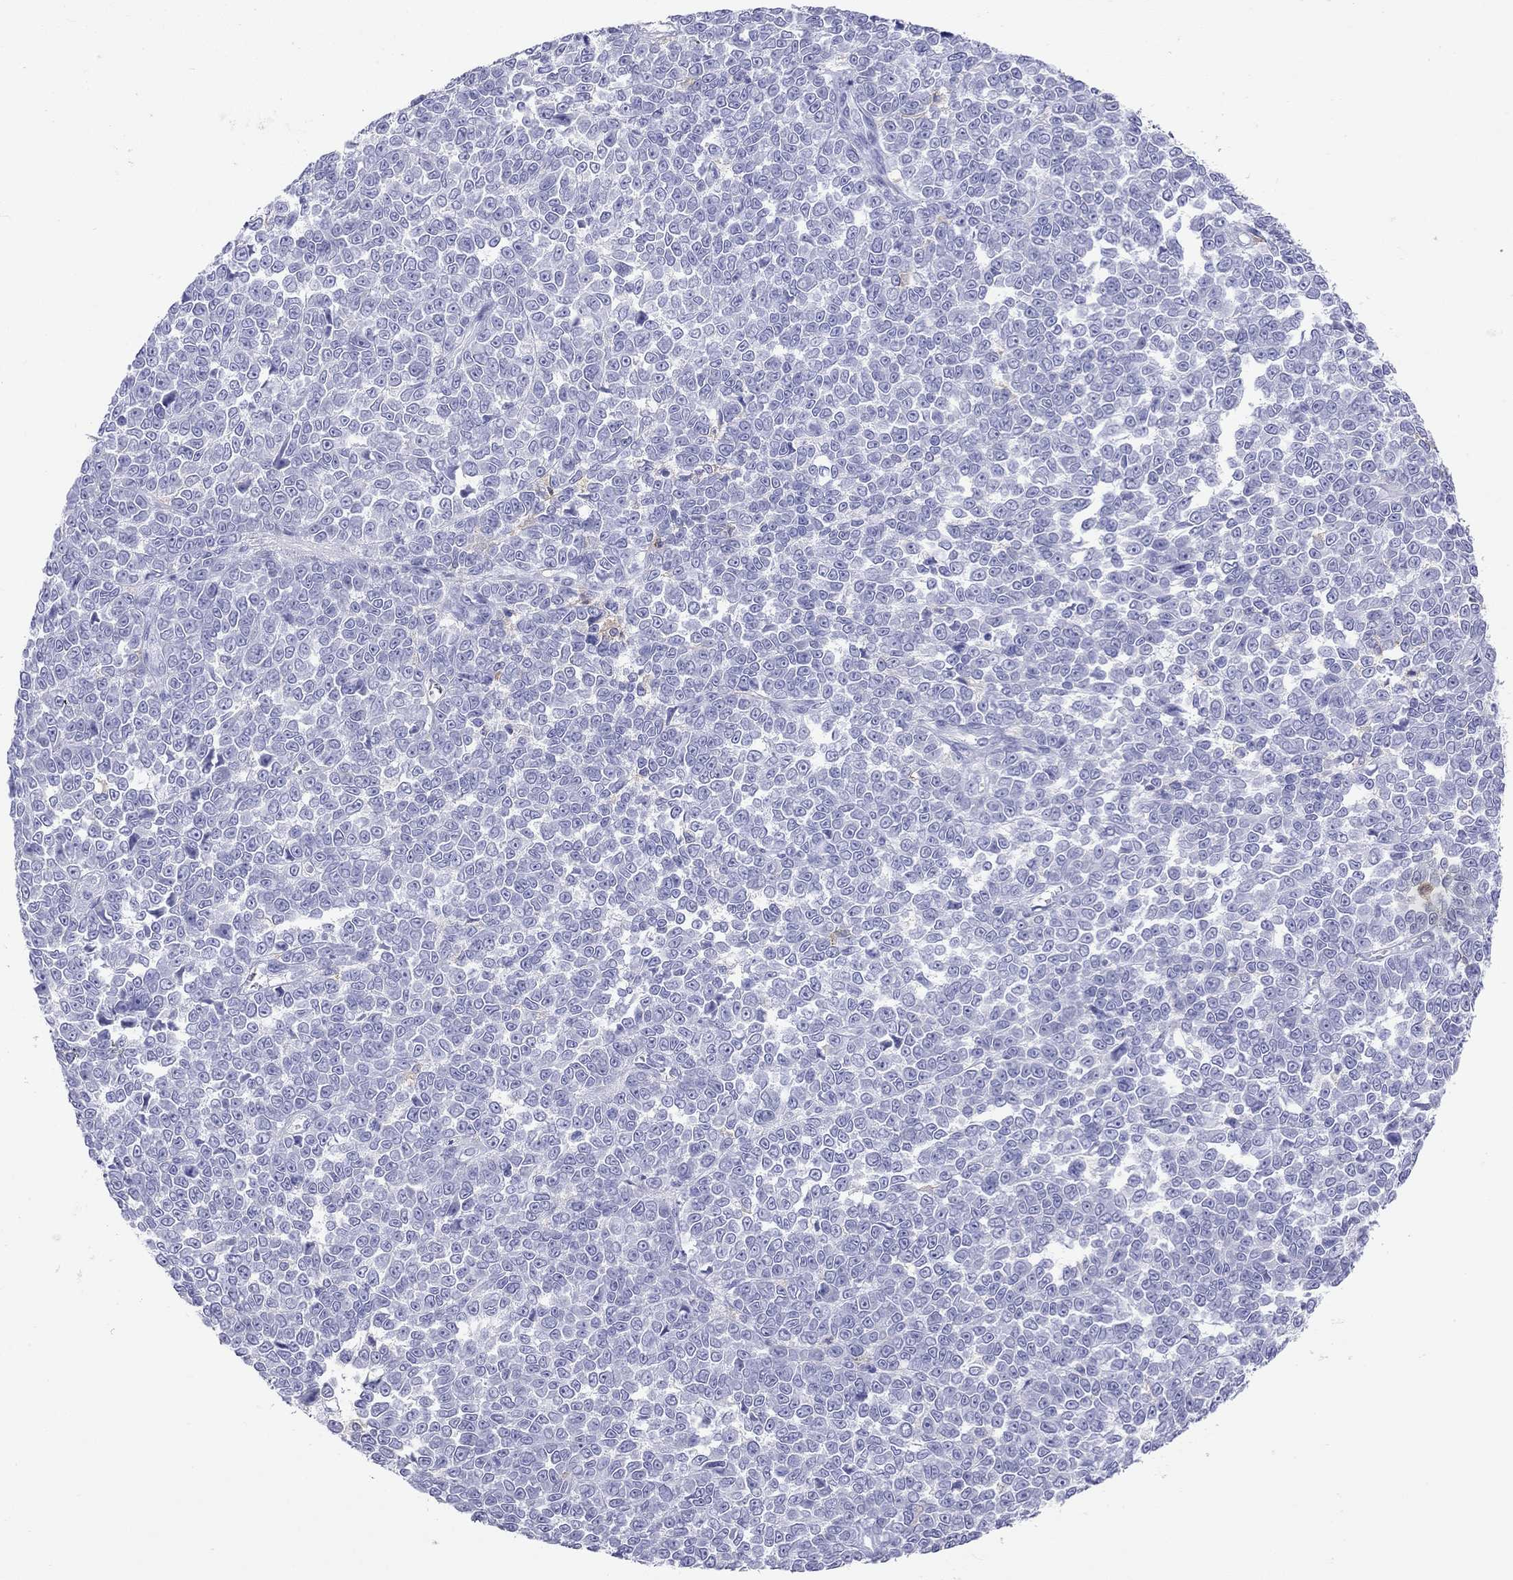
{"staining": {"intensity": "negative", "quantity": "none", "location": "none"}, "tissue": "melanoma", "cell_type": "Tumor cells", "image_type": "cancer", "snomed": [{"axis": "morphology", "description": "Malignant melanoma, NOS"}, {"axis": "topography", "description": "Skin"}], "caption": "Immunohistochemical staining of human melanoma reveals no significant expression in tumor cells.", "gene": "HLA-DQB2", "patient": {"sex": "female", "age": 95}}